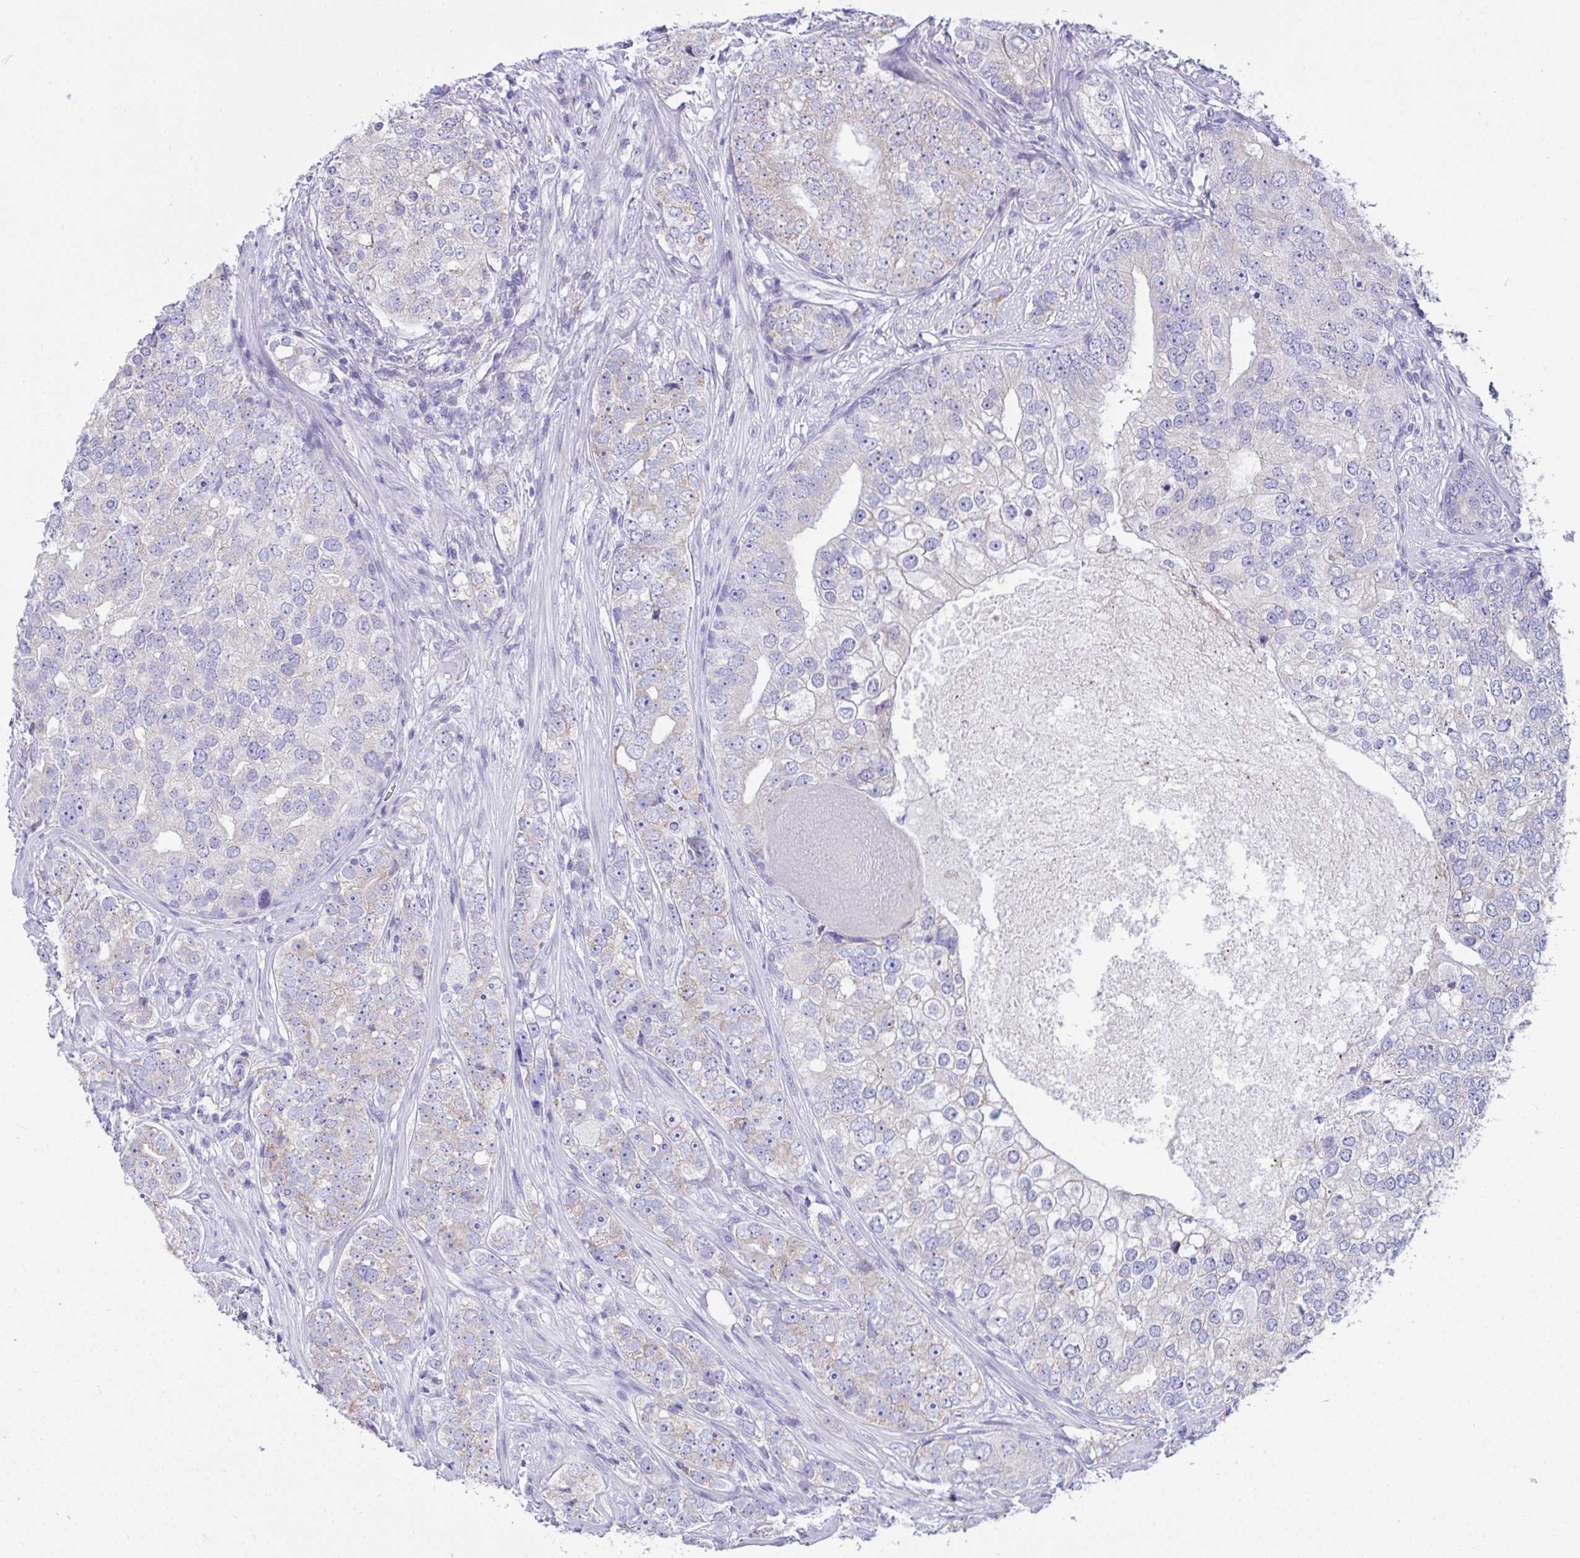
{"staining": {"intensity": "weak", "quantity": "25%-75%", "location": "cytoplasmic/membranous"}, "tissue": "prostate cancer", "cell_type": "Tumor cells", "image_type": "cancer", "snomed": [{"axis": "morphology", "description": "Adenocarcinoma, High grade"}, {"axis": "topography", "description": "Prostate"}], "caption": "IHC photomicrograph of neoplastic tissue: human adenocarcinoma (high-grade) (prostate) stained using immunohistochemistry (IHC) displays low levels of weak protein expression localized specifically in the cytoplasmic/membranous of tumor cells, appearing as a cytoplasmic/membranous brown color.", "gene": "NLRP8", "patient": {"sex": "male", "age": 60}}